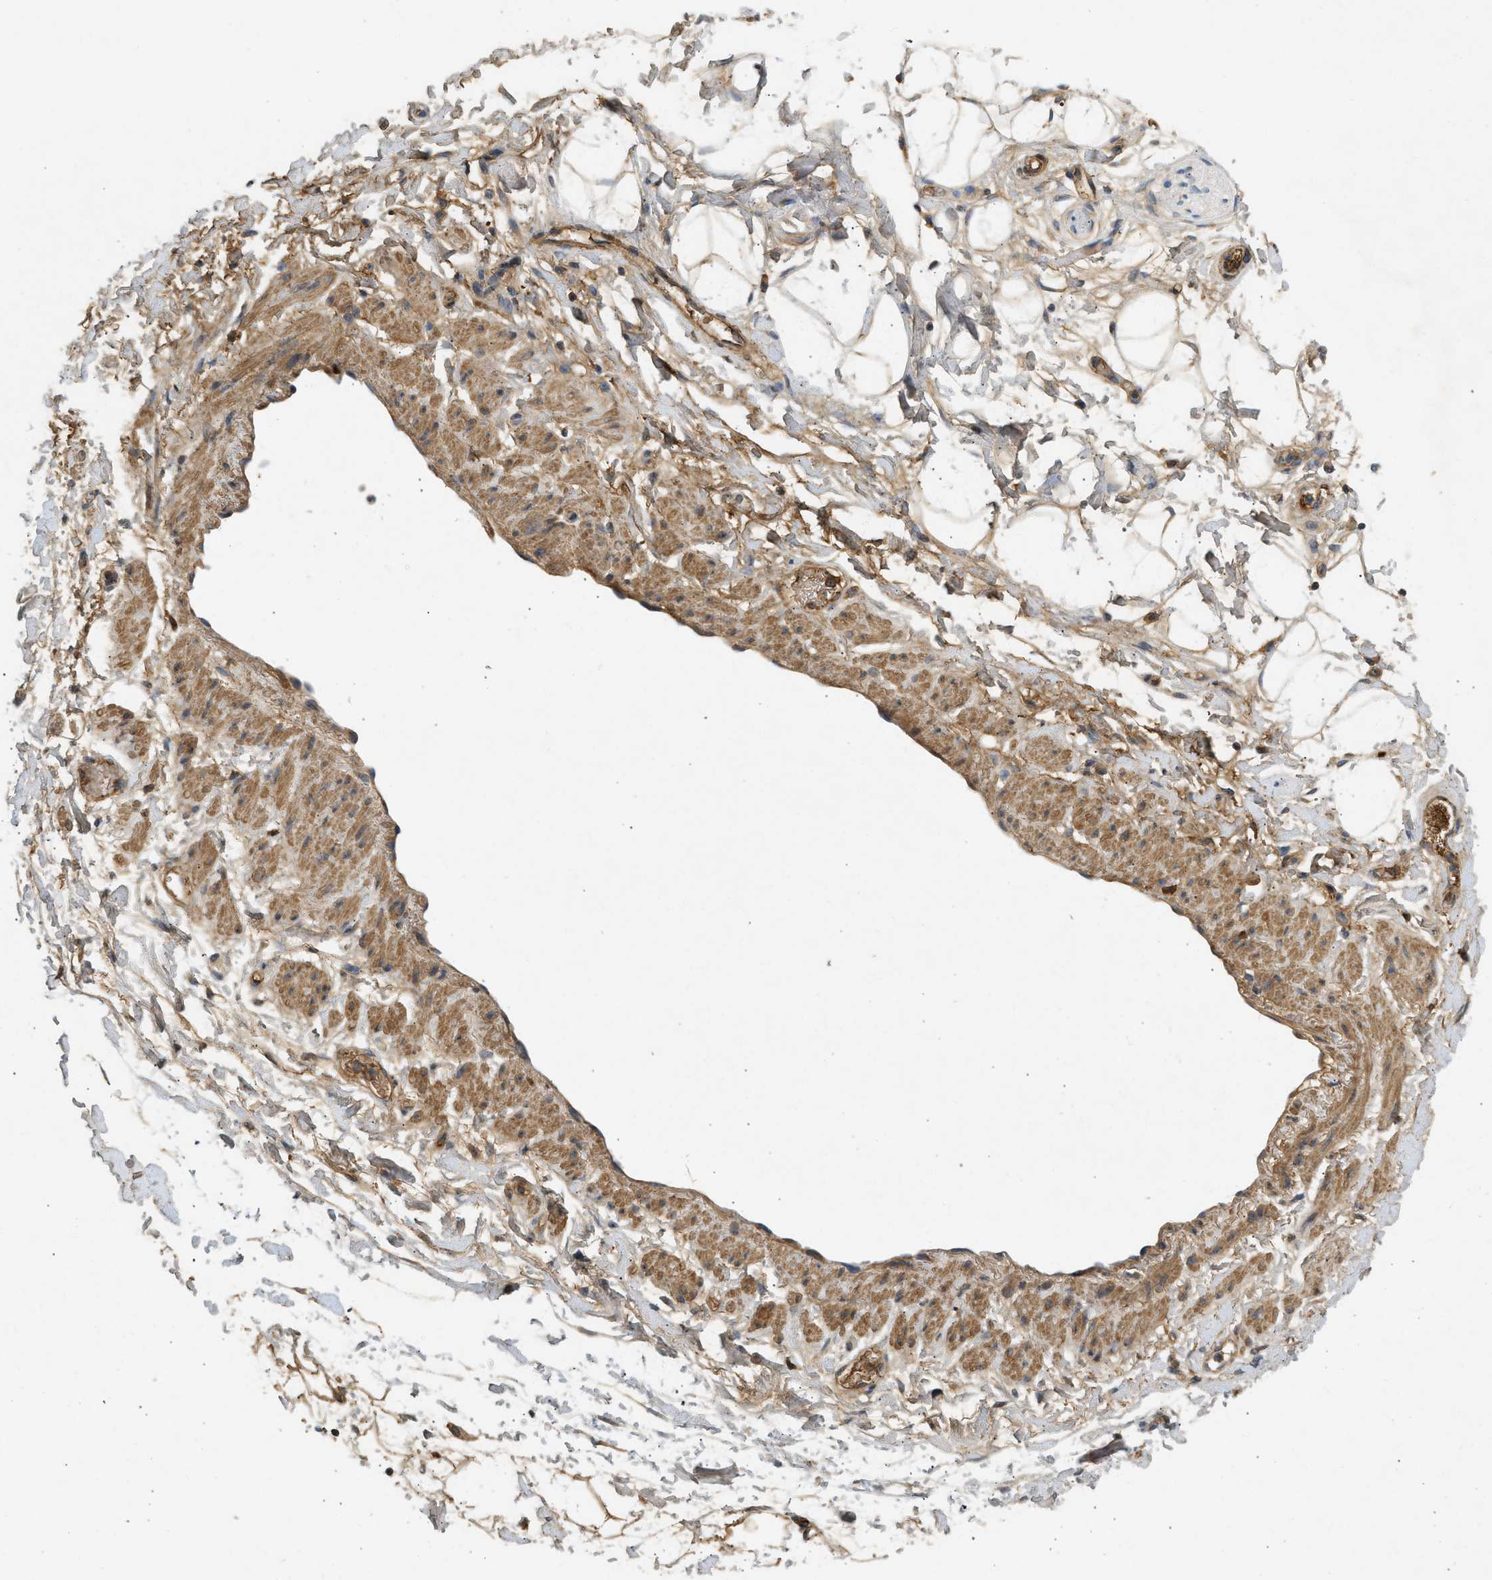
{"staining": {"intensity": "strong", "quantity": ">75%", "location": "cytoplasmic/membranous"}, "tissue": "adipose tissue", "cell_type": "Adipocytes", "image_type": "normal", "snomed": [{"axis": "morphology", "description": "Normal tissue, NOS"}, {"axis": "topography", "description": "Soft tissue"}], "caption": "Immunohistochemistry (IHC) (DAB (3,3'-diaminobenzidine)) staining of benign adipose tissue shows strong cytoplasmic/membranous protein staining in approximately >75% of adipocytes. The protein of interest is shown in brown color, while the nuclei are stained blue.", "gene": "F8", "patient": {"sex": "male", "age": 72}}